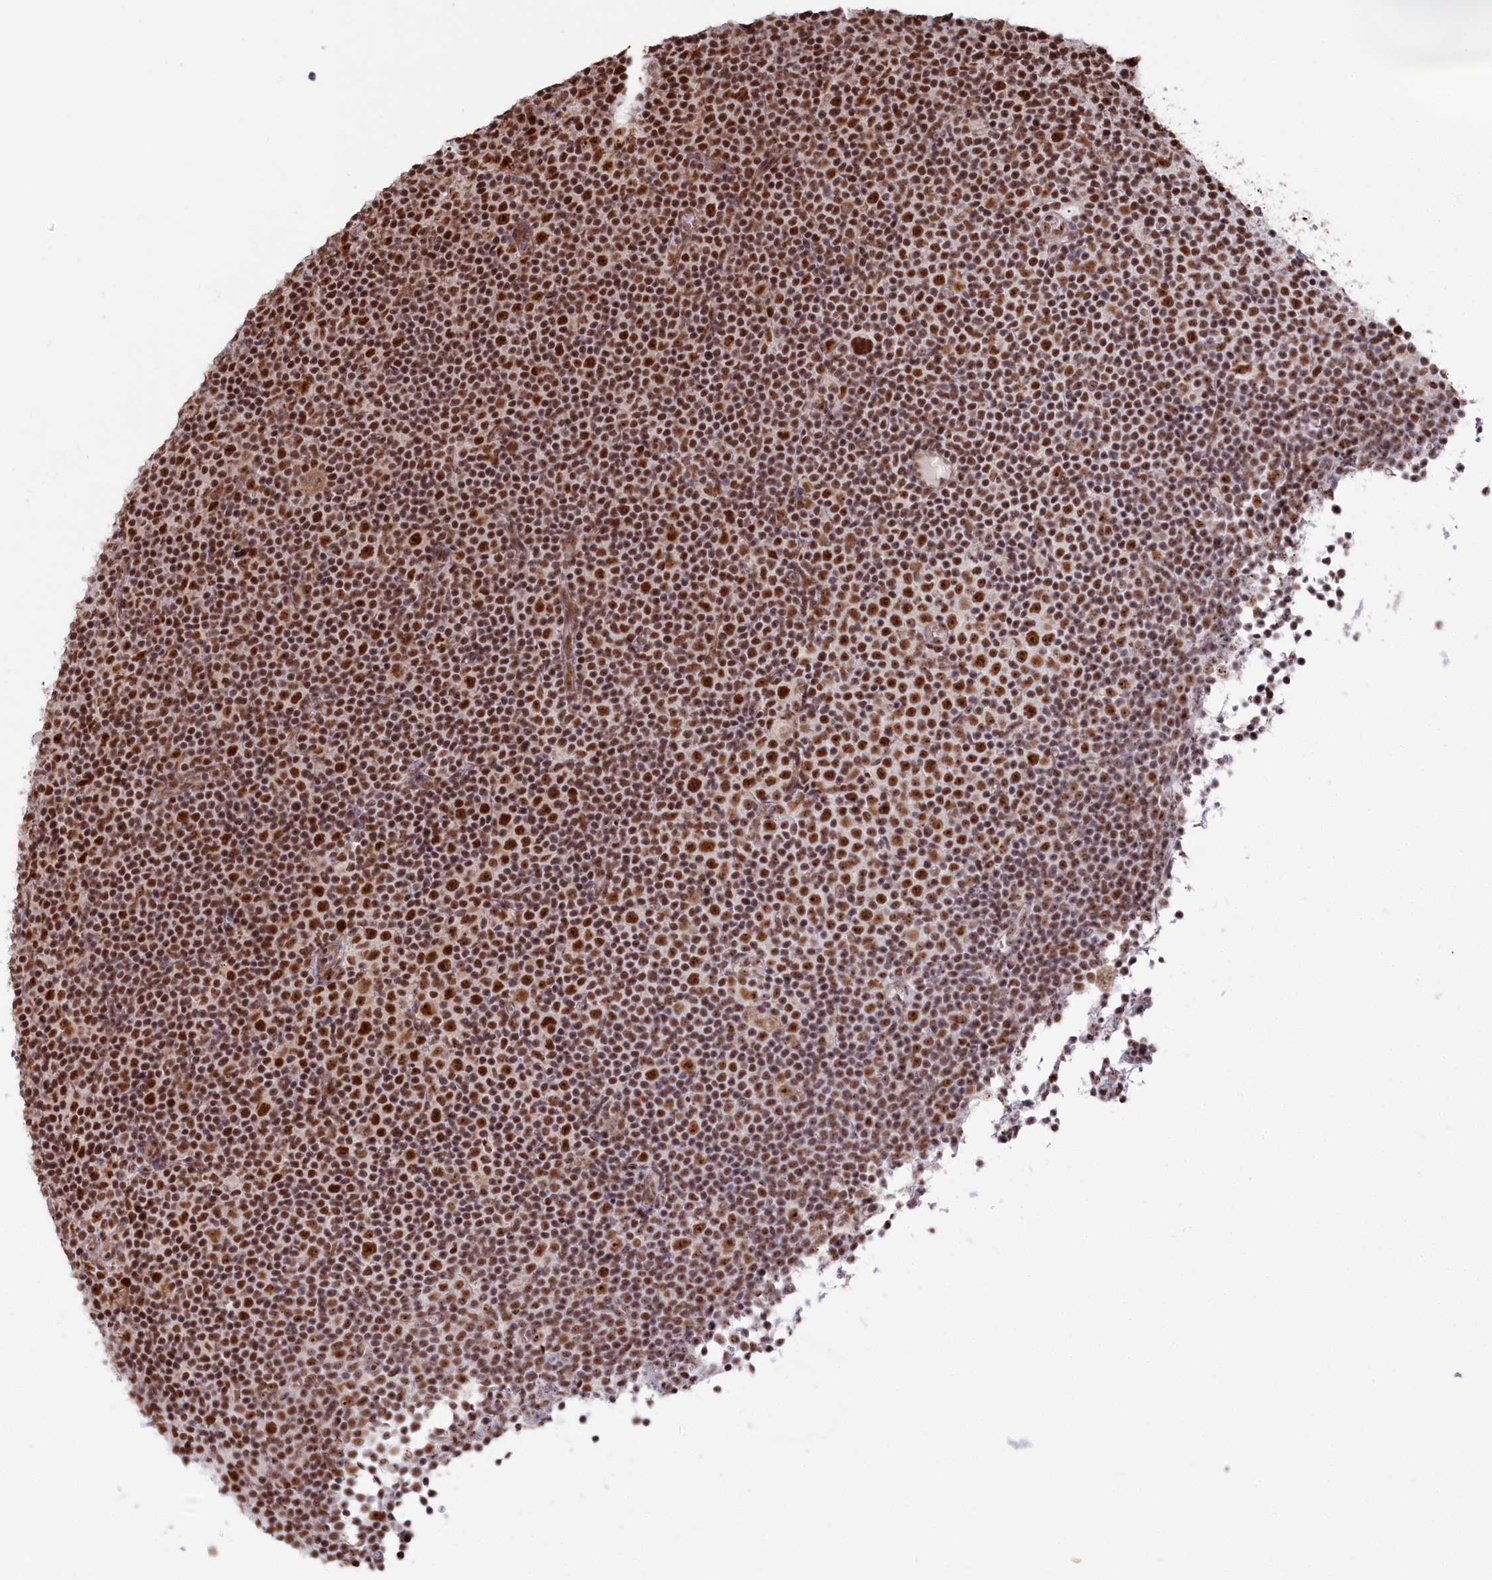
{"staining": {"intensity": "strong", "quantity": ">75%", "location": "nuclear"}, "tissue": "lymphoma", "cell_type": "Tumor cells", "image_type": "cancer", "snomed": [{"axis": "morphology", "description": "Malignant lymphoma, non-Hodgkin's type, Low grade"}, {"axis": "topography", "description": "Lymph node"}], "caption": "Protein staining by immunohistochemistry displays strong nuclear expression in approximately >75% of tumor cells in lymphoma. (IHC, brightfield microscopy, high magnification).", "gene": "POLR2H", "patient": {"sex": "female", "age": 67}}